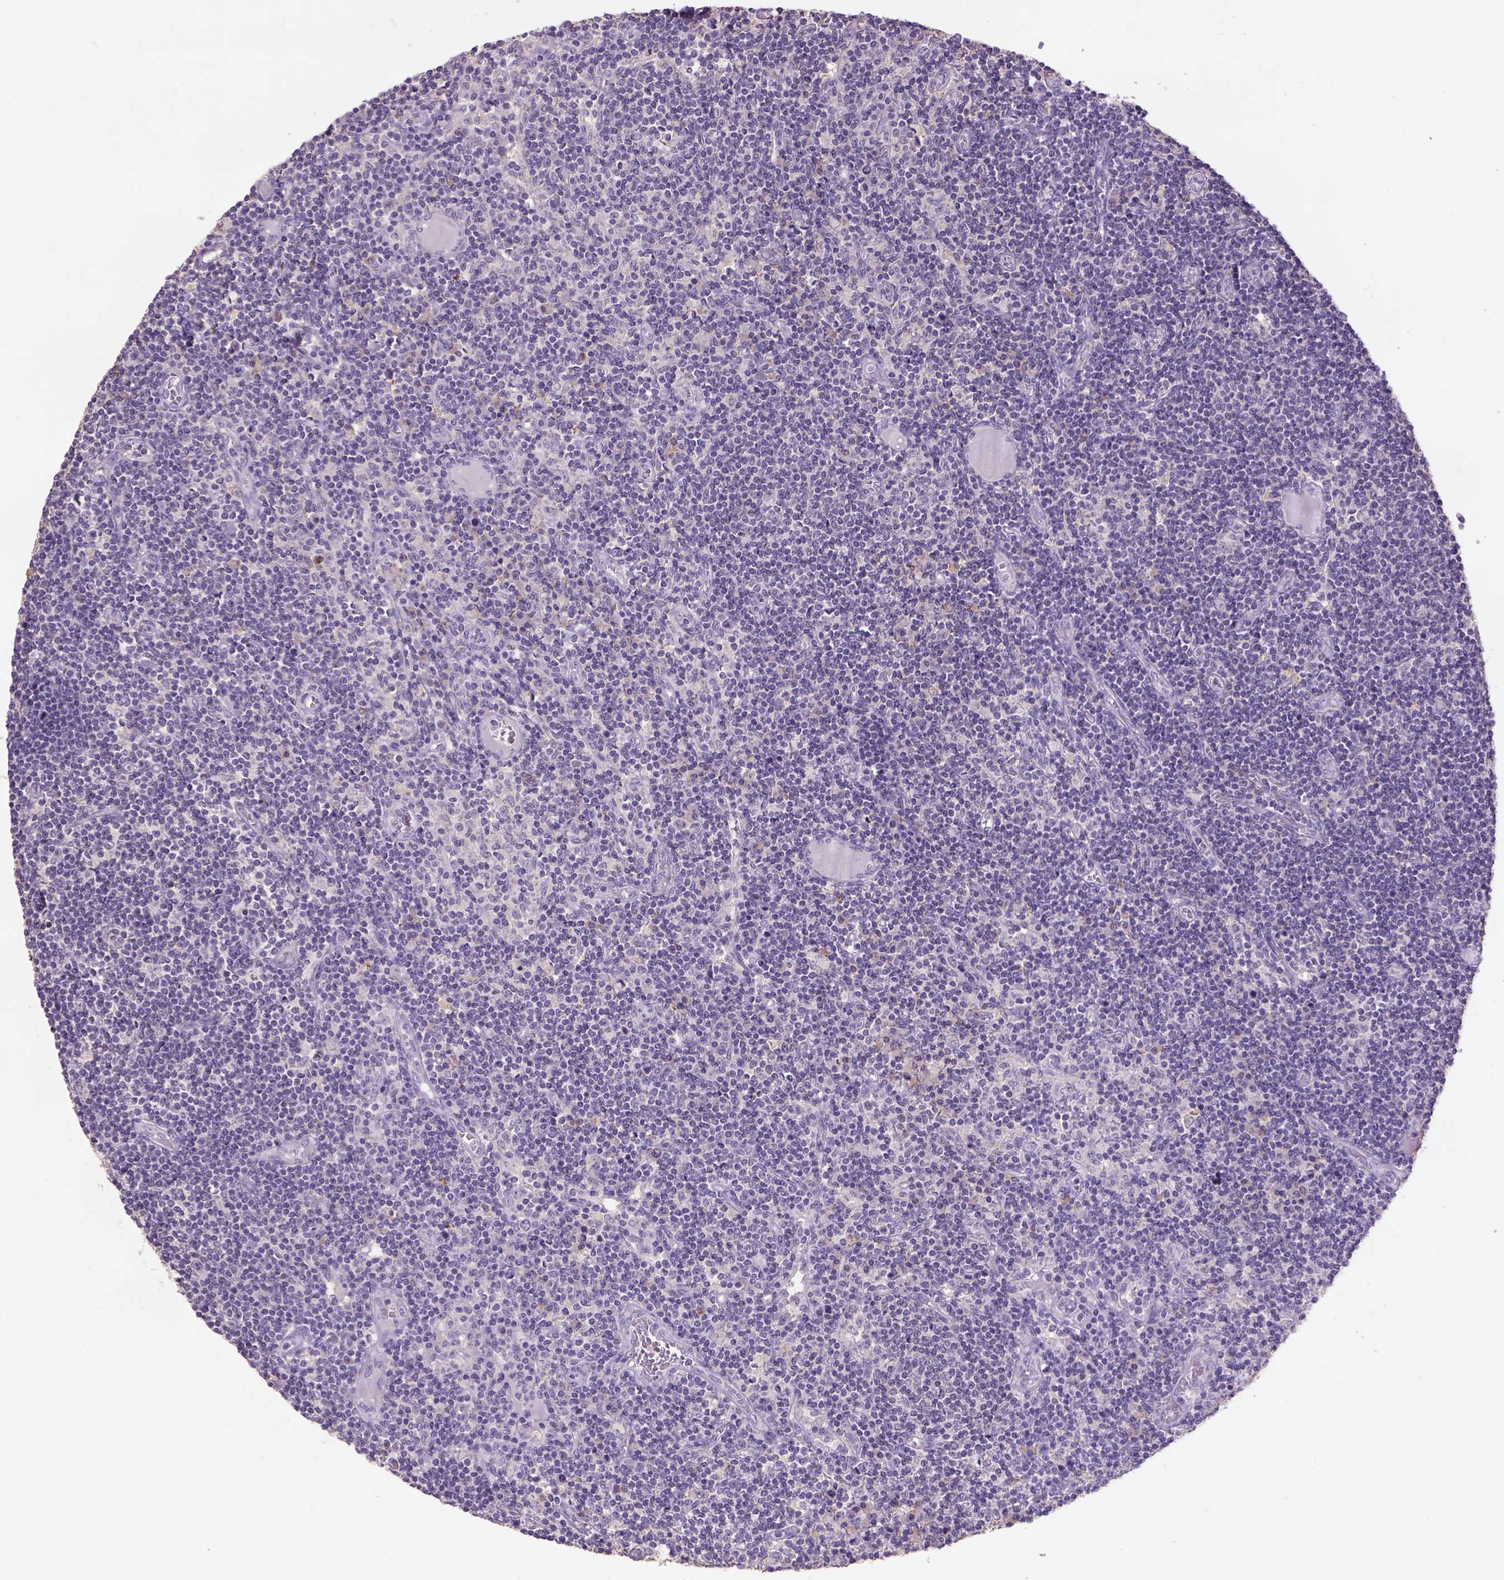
{"staining": {"intensity": "negative", "quantity": "none", "location": "none"}, "tissue": "lymph node", "cell_type": "Germinal center cells", "image_type": "normal", "snomed": [{"axis": "morphology", "description": "Normal tissue, NOS"}, {"axis": "topography", "description": "Lymph node"}], "caption": "There is no significant staining in germinal center cells of lymph node. (IHC, brightfield microscopy, high magnification).", "gene": "NAALAD2", "patient": {"sex": "female", "age": 72}}